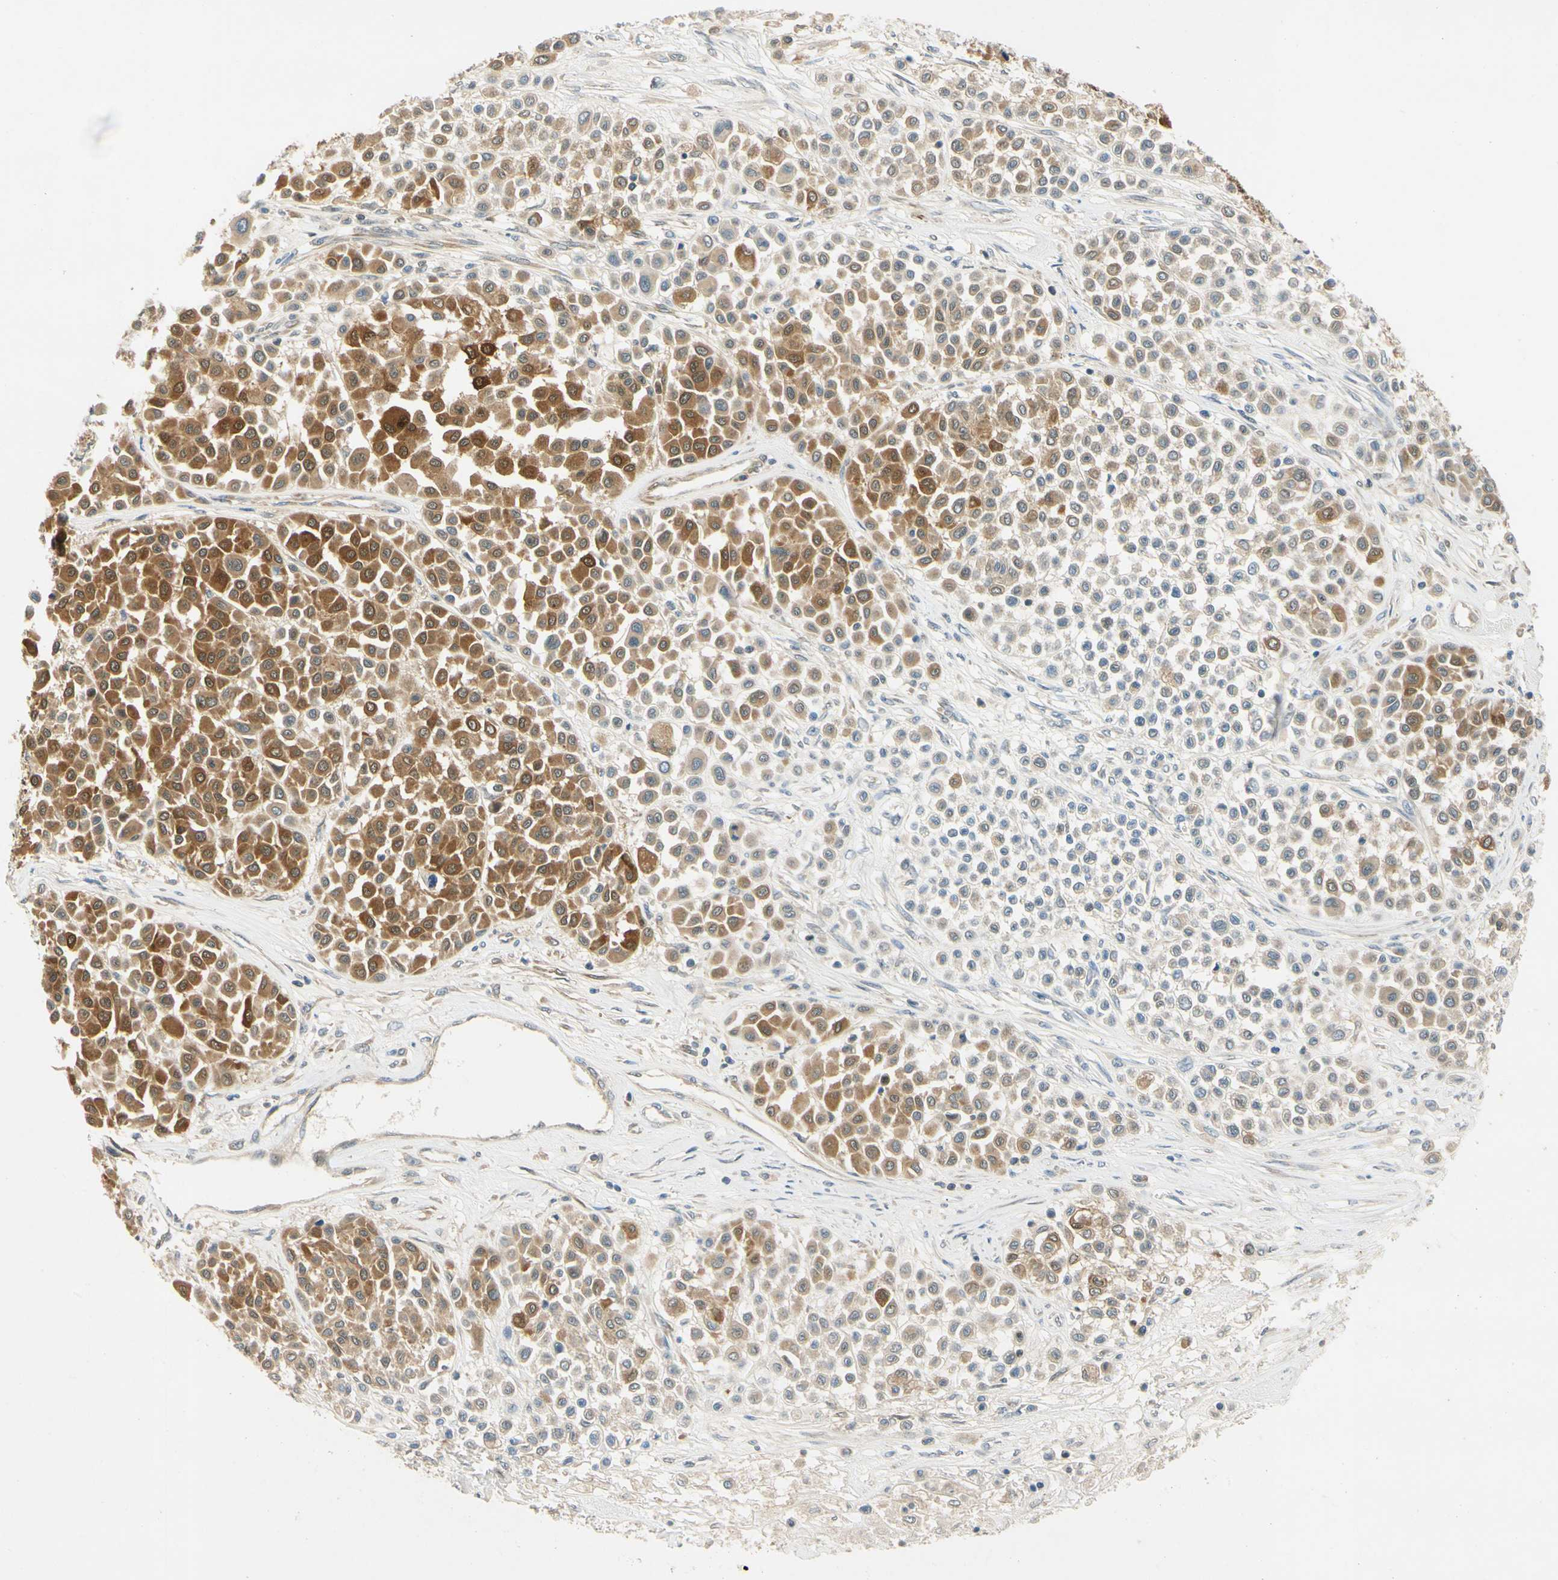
{"staining": {"intensity": "strong", "quantity": ">75%", "location": "cytoplasmic/membranous"}, "tissue": "melanoma", "cell_type": "Tumor cells", "image_type": "cancer", "snomed": [{"axis": "morphology", "description": "Malignant melanoma, Metastatic site"}, {"axis": "topography", "description": "Soft tissue"}], "caption": "A brown stain highlights strong cytoplasmic/membranous expression of a protein in melanoma tumor cells.", "gene": "WIPI1", "patient": {"sex": "male", "age": 41}}